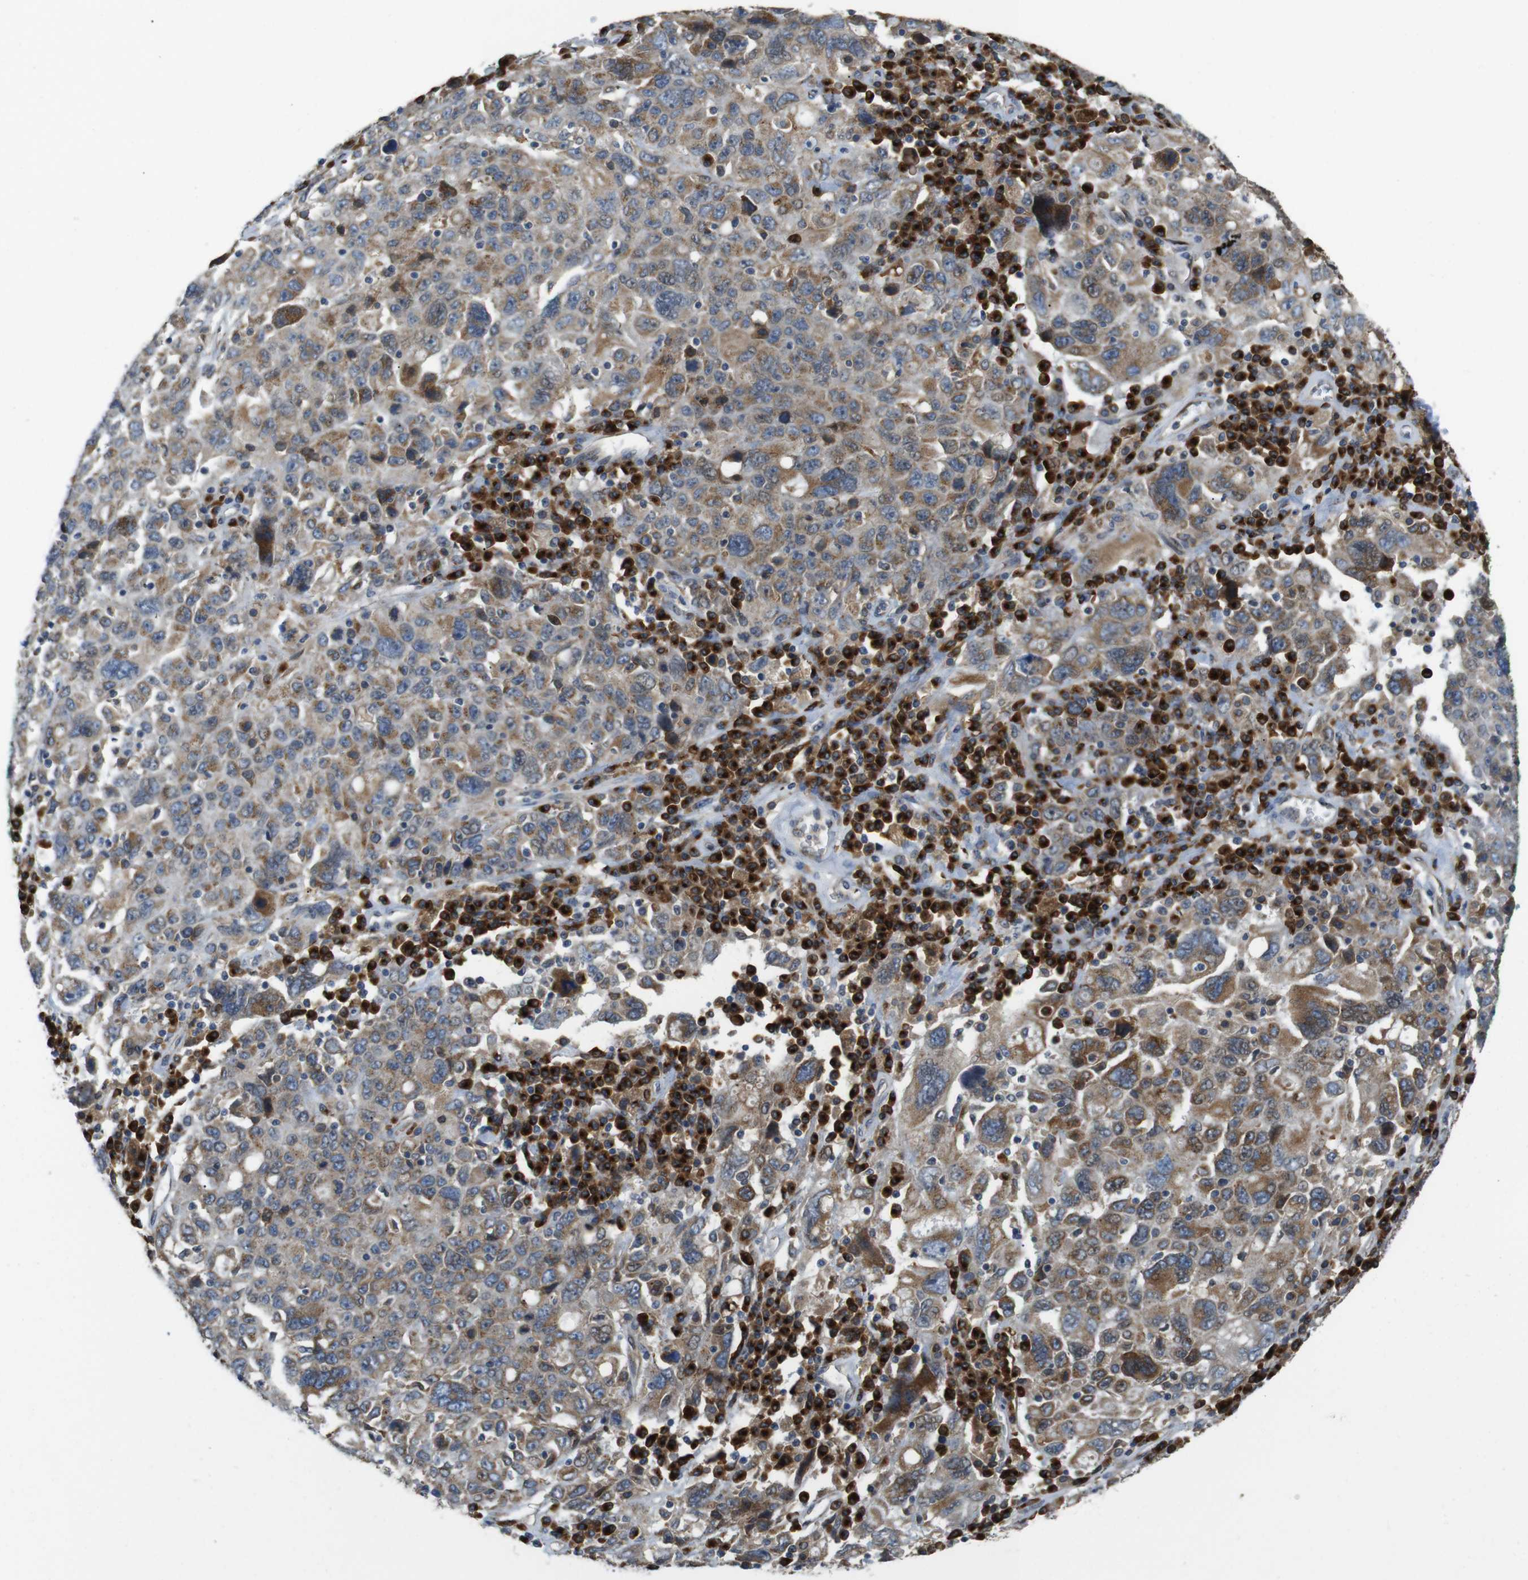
{"staining": {"intensity": "moderate", "quantity": "25%-75%", "location": "cytoplasmic/membranous"}, "tissue": "ovarian cancer", "cell_type": "Tumor cells", "image_type": "cancer", "snomed": [{"axis": "morphology", "description": "Carcinoma, endometroid"}, {"axis": "topography", "description": "Ovary"}], "caption": "Ovarian cancer (endometroid carcinoma) stained with DAB (3,3'-diaminobenzidine) IHC shows medium levels of moderate cytoplasmic/membranous expression in approximately 25%-75% of tumor cells.", "gene": "TMEM143", "patient": {"sex": "female", "age": 62}}